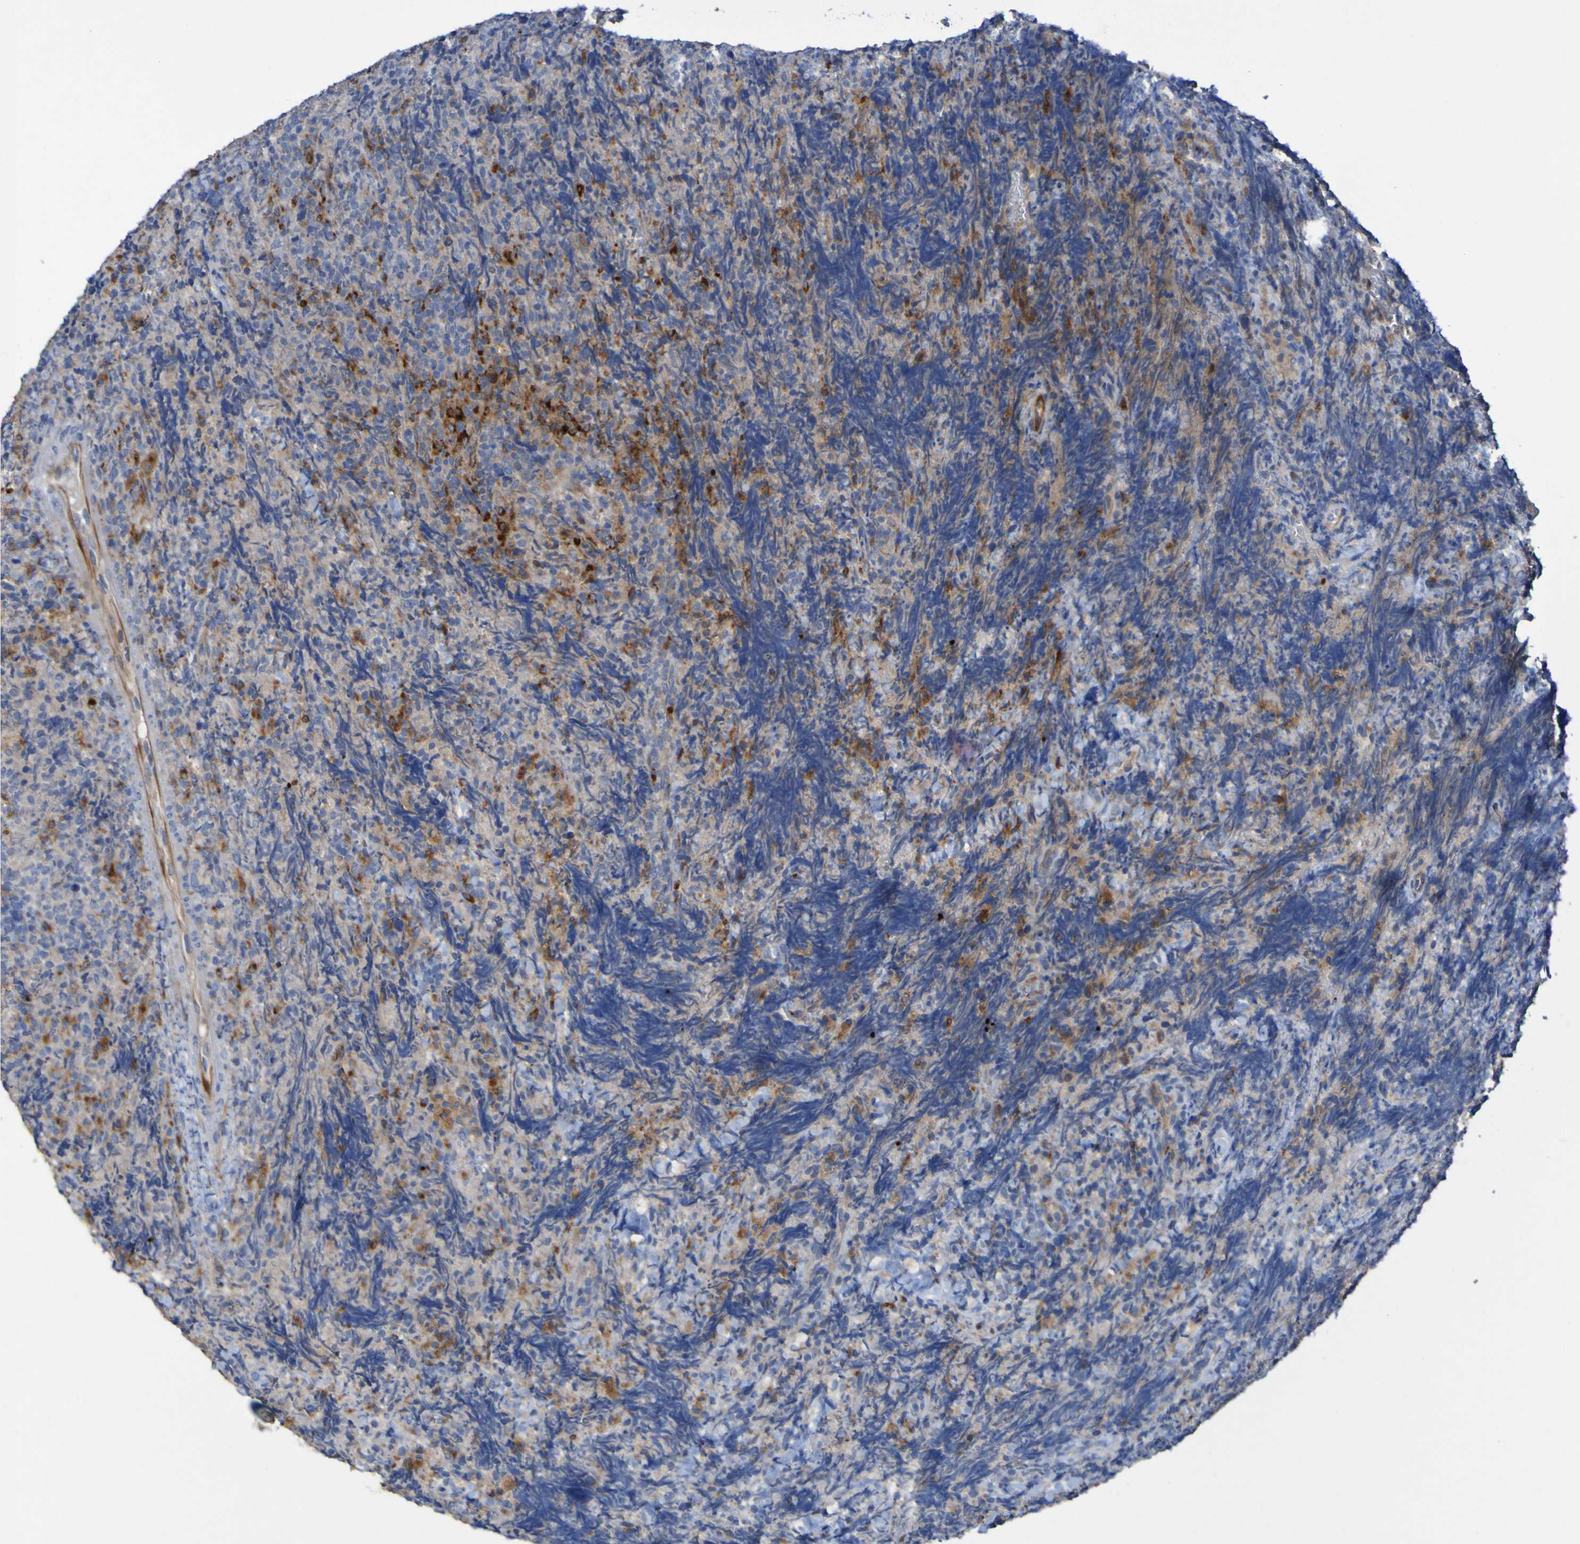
{"staining": {"intensity": "moderate", "quantity": "<25%", "location": "cytoplasmic/membranous"}, "tissue": "lymphoma", "cell_type": "Tumor cells", "image_type": "cancer", "snomed": [{"axis": "morphology", "description": "Malignant lymphoma, non-Hodgkin's type, High grade"}, {"axis": "topography", "description": "Tonsil"}], "caption": "A high-resolution image shows IHC staining of lymphoma, which exhibits moderate cytoplasmic/membranous staining in approximately <25% of tumor cells.", "gene": "ARHGEF16", "patient": {"sex": "female", "age": 36}}